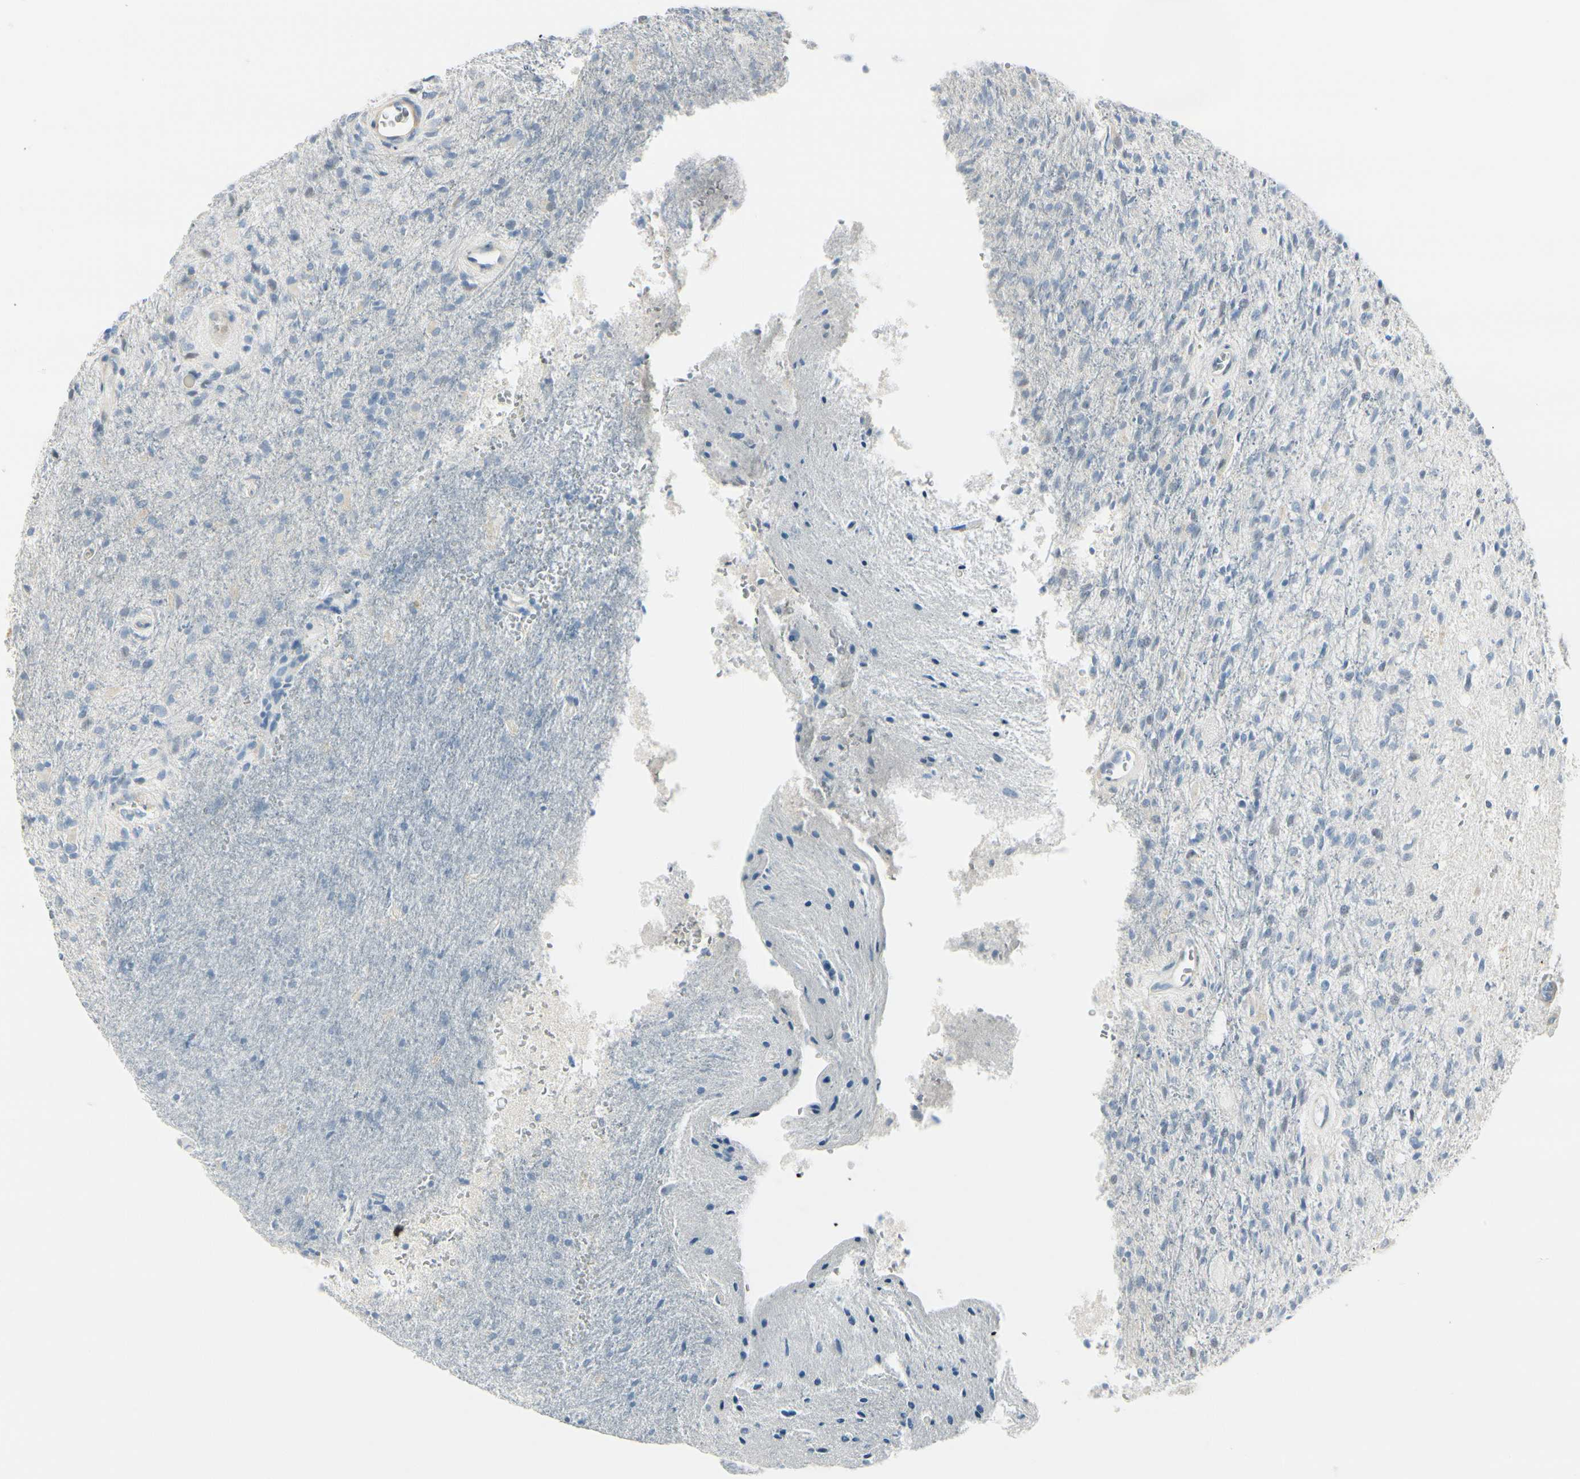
{"staining": {"intensity": "negative", "quantity": "none", "location": "none"}, "tissue": "glioma", "cell_type": "Tumor cells", "image_type": "cancer", "snomed": [{"axis": "morphology", "description": "Normal tissue, NOS"}, {"axis": "morphology", "description": "Glioma, malignant, High grade"}, {"axis": "topography", "description": "Cerebral cortex"}], "caption": "High magnification brightfield microscopy of glioma stained with DAB (brown) and counterstained with hematoxylin (blue): tumor cells show no significant positivity. The staining was performed using DAB (3,3'-diaminobenzidine) to visualize the protein expression in brown, while the nuclei were stained in blue with hematoxylin (Magnification: 20x).", "gene": "CDHR5", "patient": {"sex": "male", "age": 77}}